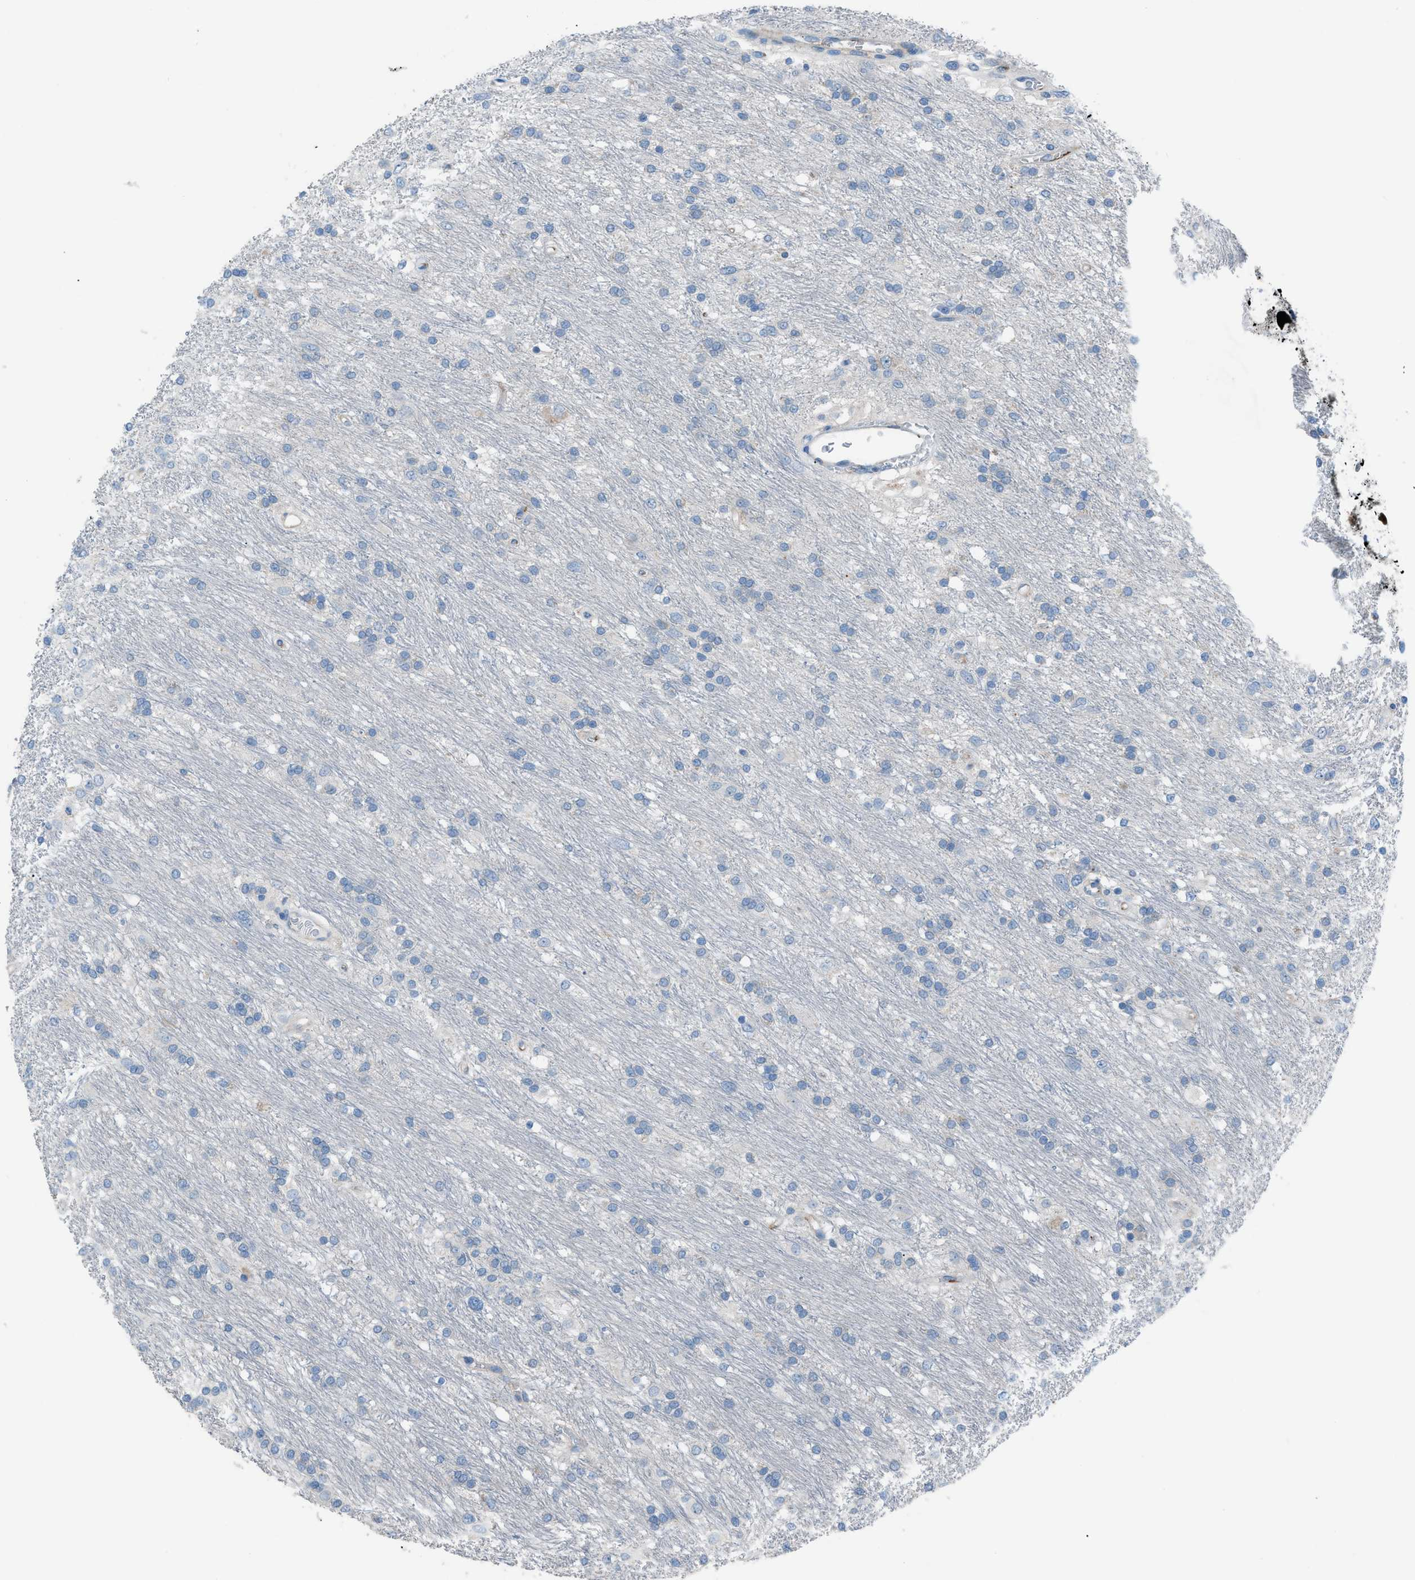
{"staining": {"intensity": "negative", "quantity": "none", "location": "none"}, "tissue": "glioma", "cell_type": "Tumor cells", "image_type": "cancer", "snomed": [{"axis": "morphology", "description": "Glioma, malignant, Low grade"}, {"axis": "topography", "description": "Brain"}], "caption": "Immunohistochemistry of human malignant glioma (low-grade) reveals no positivity in tumor cells. The staining was performed using DAB to visualize the protein expression in brown, while the nuclei were stained in blue with hematoxylin (Magnification: 20x).", "gene": "HEG1", "patient": {"sex": "male", "age": 77}}